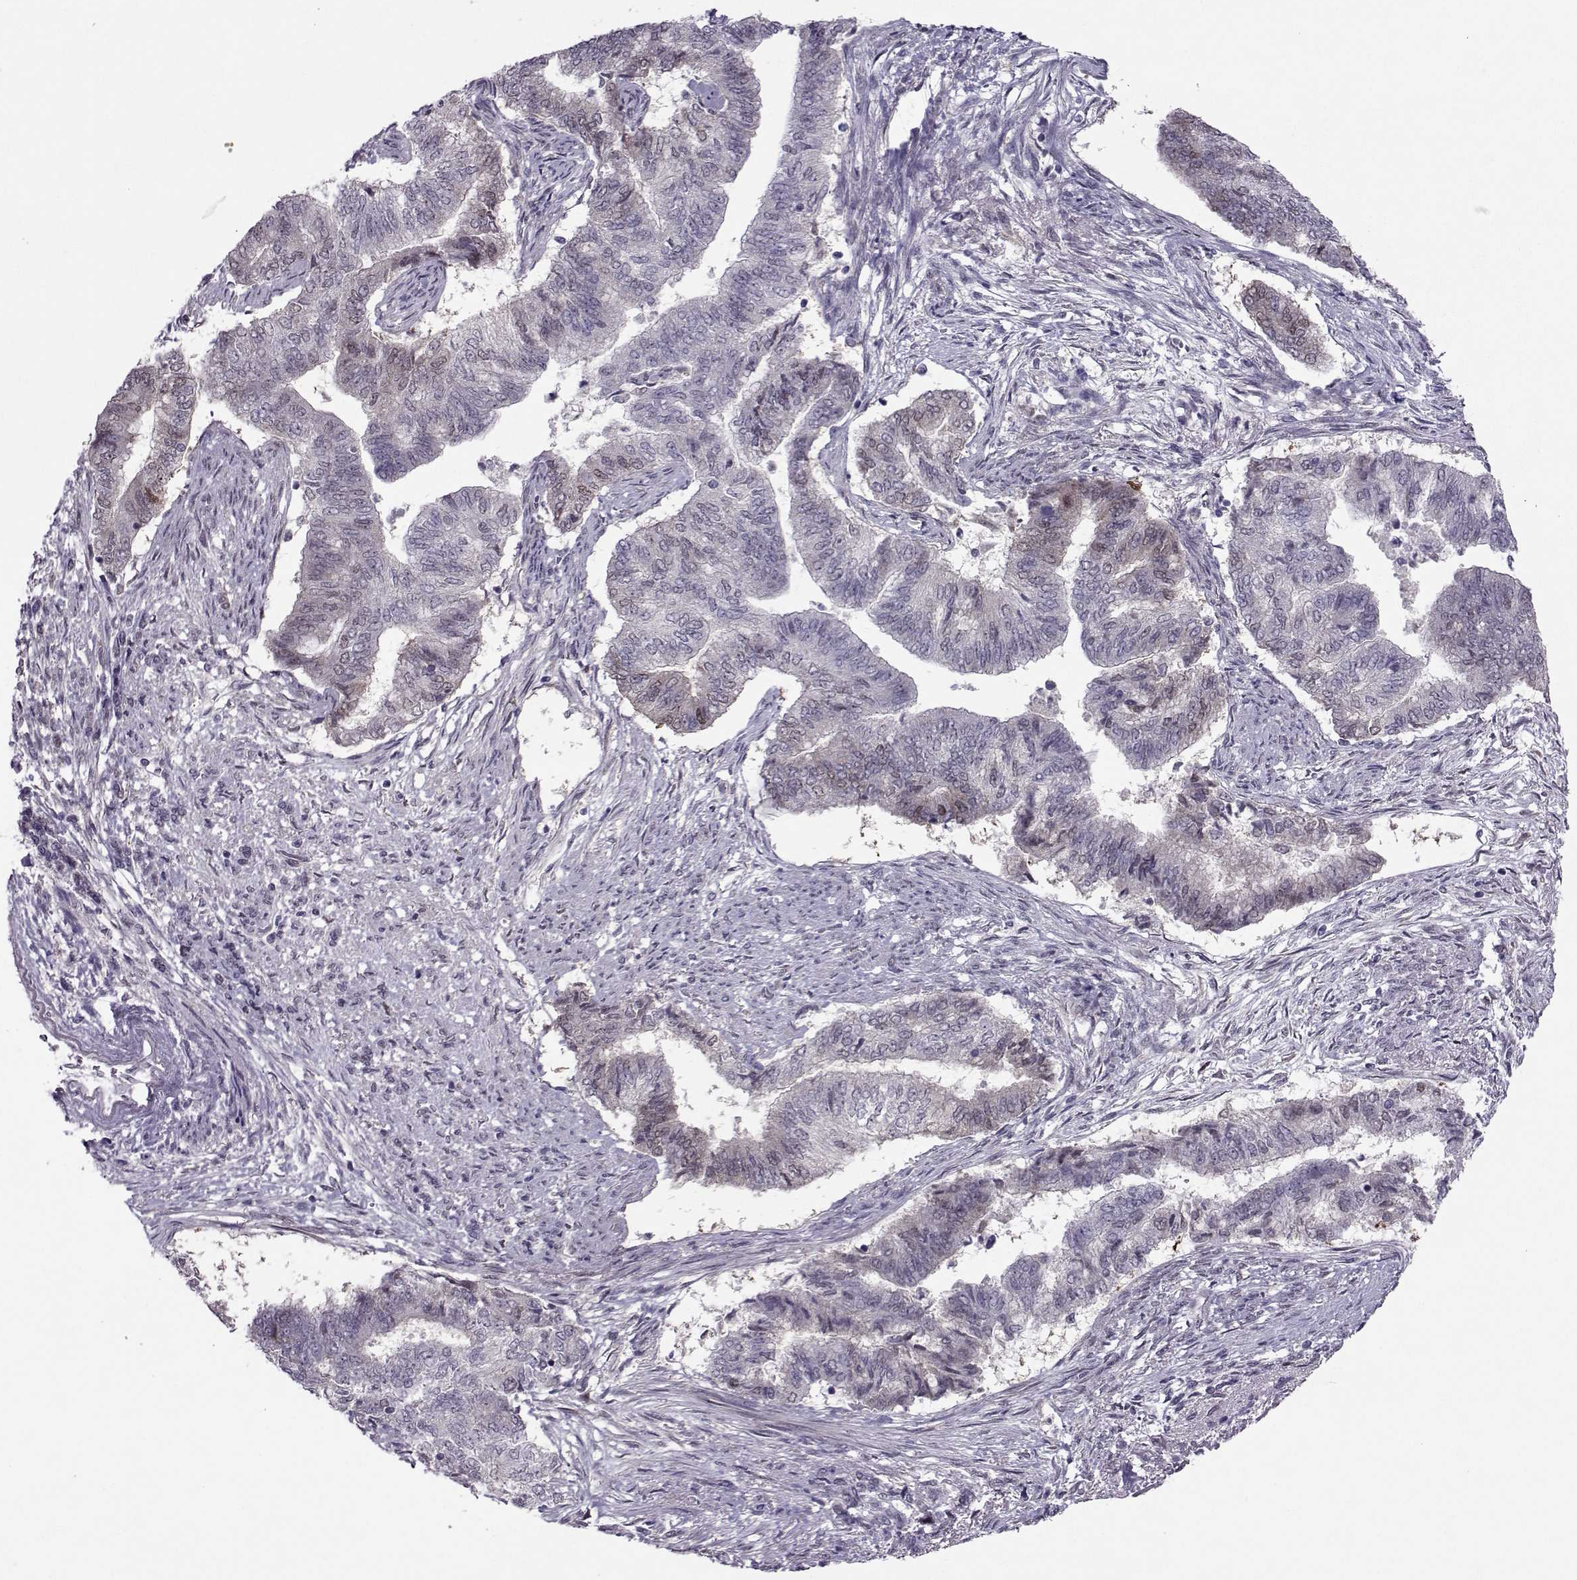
{"staining": {"intensity": "weak", "quantity": "<25%", "location": "cytoplasmic/membranous,nuclear"}, "tissue": "endometrial cancer", "cell_type": "Tumor cells", "image_type": "cancer", "snomed": [{"axis": "morphology", "description": "Adenocarcinoma, NOS"}, {"axis": "topography", "description": "Endometrium"}], "caption": "IHC image of neoplastic tissue: human endometrial adenocarcinoma stained with DAB (3,3'-diaminobenzidine) shows no significant protein expression in tumor cells. (DAB IHC, high magnification).", "gene": "CDK4", "patient": {"sex": "female", "age": 65}}